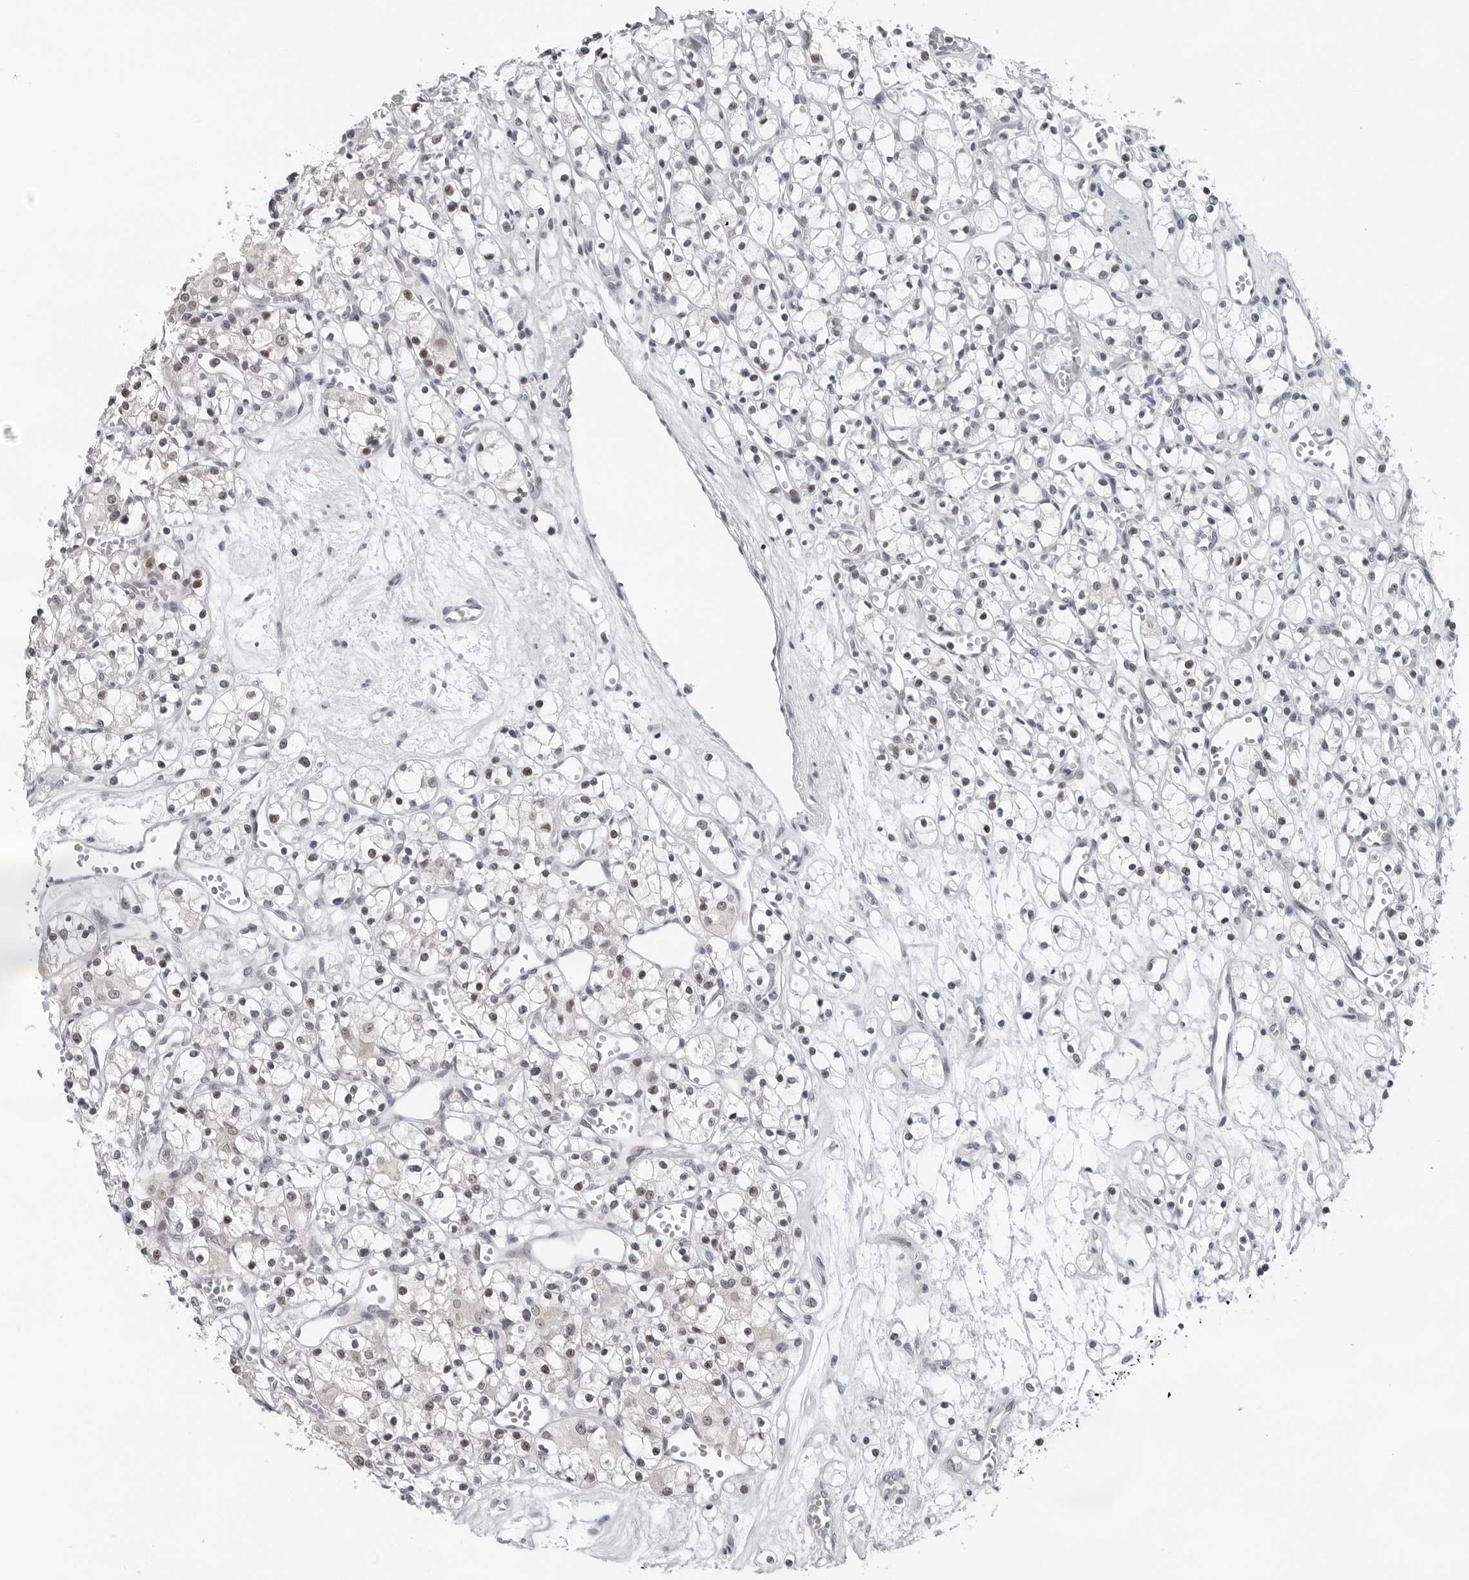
{"staining": {"intensity": "negative", "quantity": "none", "location": "none"}, "tissue": "renal cancer", "cell_type": "Tumor cells", "image_type": "cancer", "snomed": [{"axis": "morphology", "description": "Adenocarcinoma, NOS"}, {"axis": "topography", "description": "Kidney"}], "caption": "There is no significant positivity in tumor cells of renal cancer.", "gene": "PPP1R42", "patient": {"sex": "female", "age": 59}}